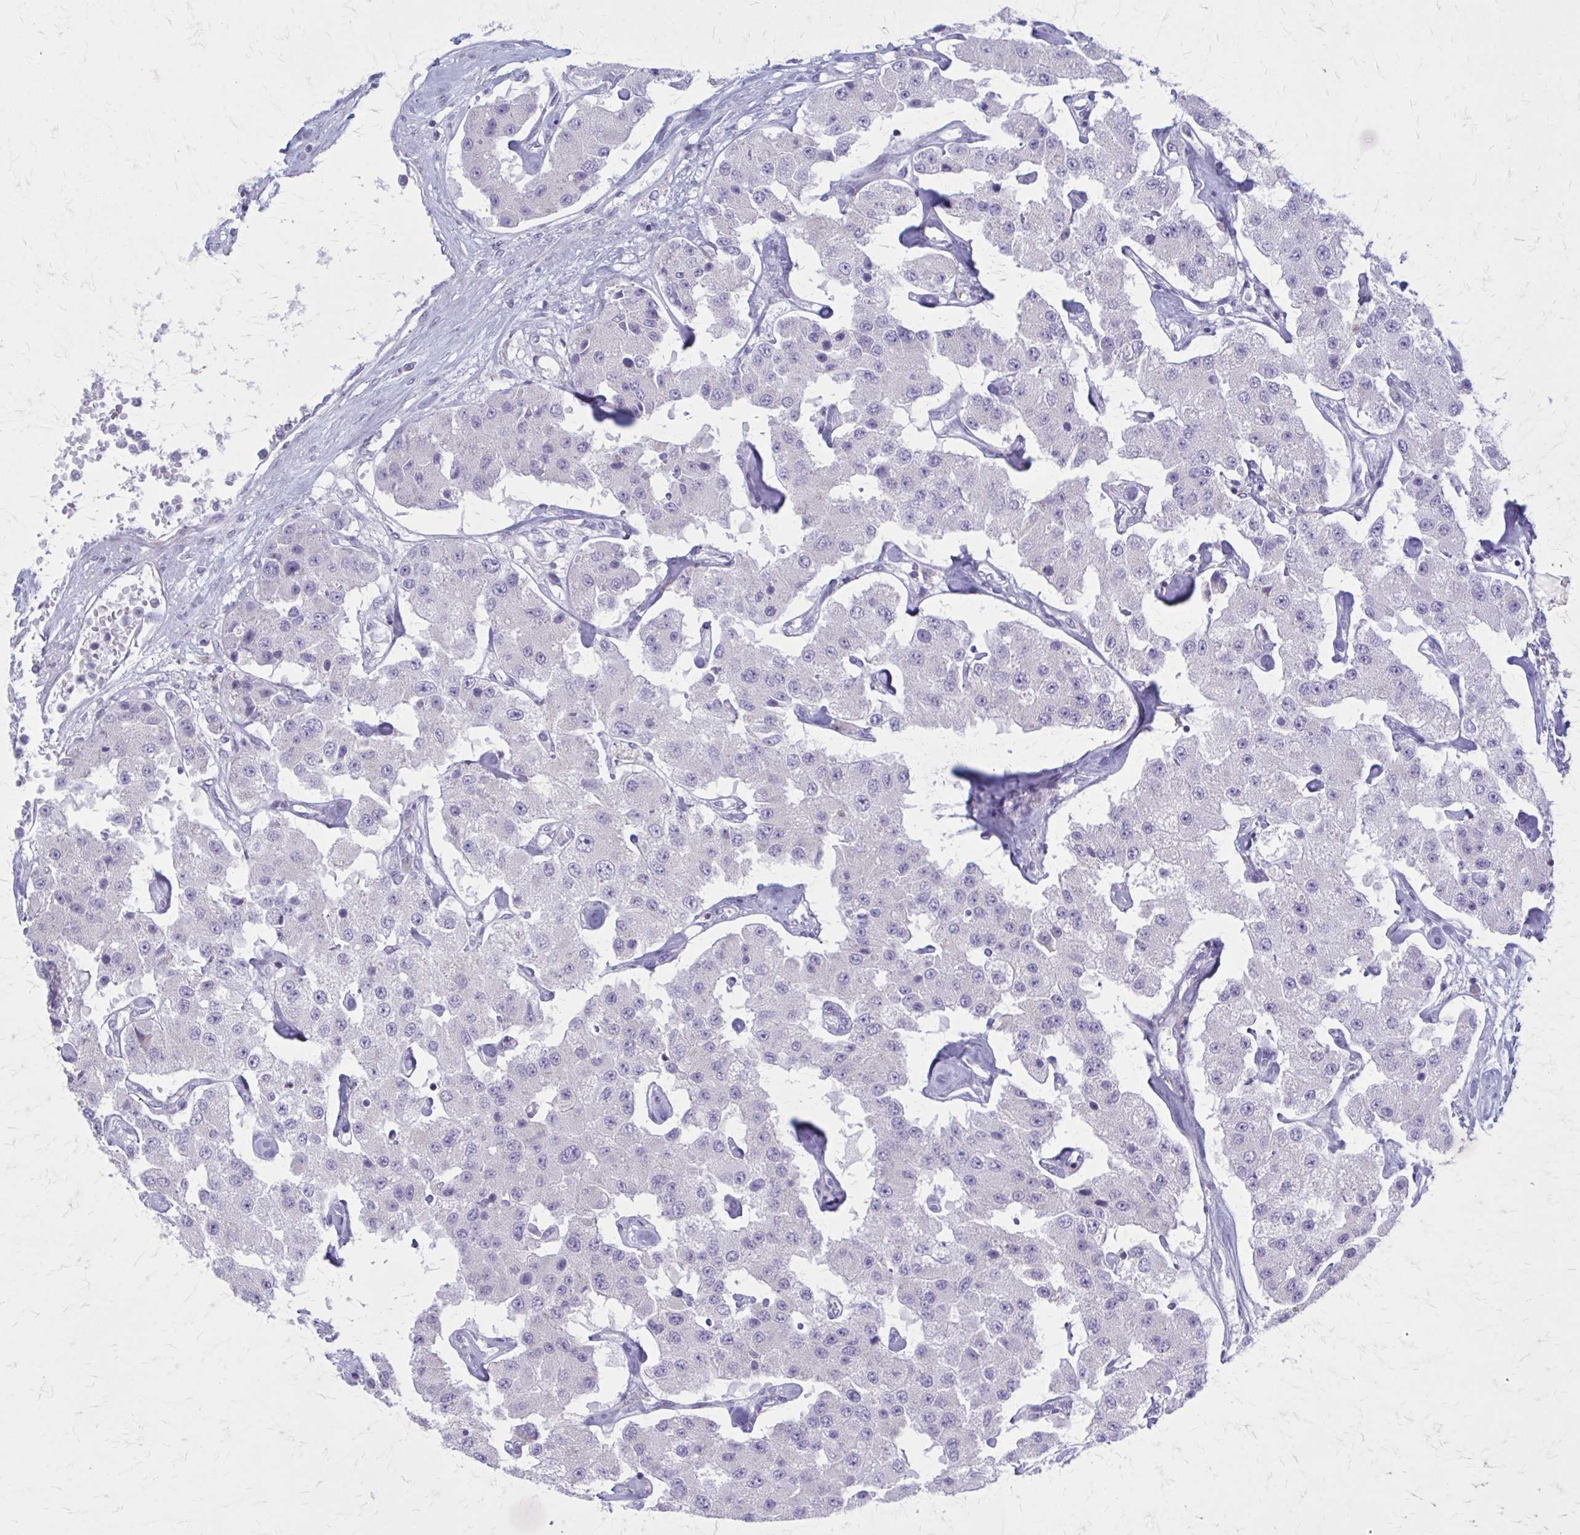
{"staining": {"intensity": "negative", "quantity": "none", "location": "none"}, "tissue": "carcinoid", "cell_type": "Tumor cells", "image_type": "cancer", "snomed": [{"axis": "morphology", "description": "Carcinoid, malignant, NOS"}, {"axis": "topography", "description": "Pancreas"}], "caption": "The IHC image has no significant positivity in tumor cells of malignant carcinoid tissue. (DAB (3,3'-diaminobenzidine) immunohistochemistry (IHC), high magnification).", "gene": "PITPNM1", "patient": {"sex": "male", "age": 41}}